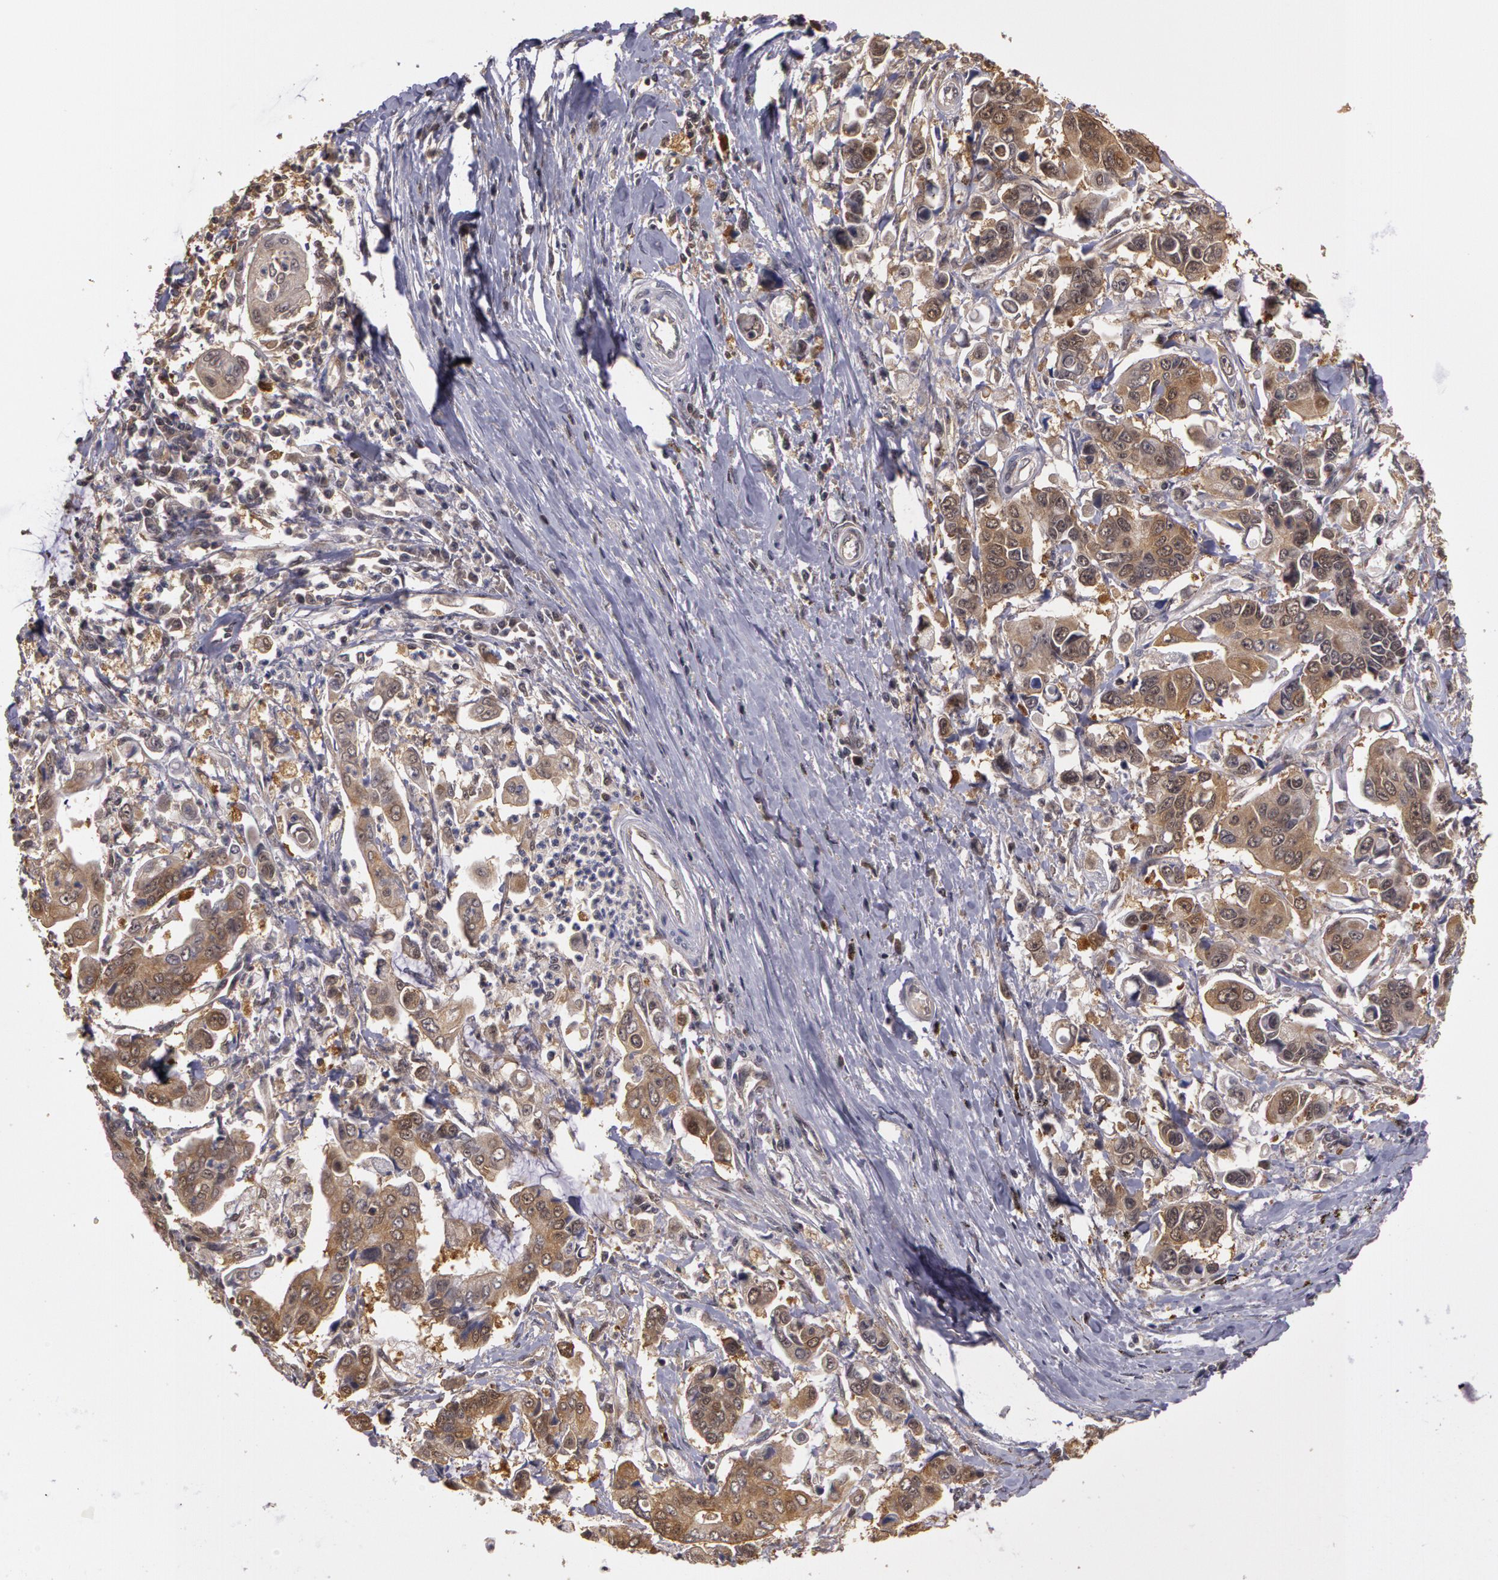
{"staining": {"intensity": "weak", "quantity": "25%-75%", "location": "cytoplasmic/membranous"}, "tissue": "stomach cancer", "cell_type": "Tumor cells", "image_type": "cancer", "snomed": [{"axis": "morphology", "description": "Adenocarcinoma, NOS"}, {"axis": "topography", "description": "Stomach, upper"}], "caption": "Adenocarcinoma (stomach) stained with DAB (3,3'-diaminobenzidine) IHC demonstrates low levels of weak cytoplasmic/membranous positivity in about 25%-75% of tumor cells. (Brightfield microscopy of DAB IHC at high magnification).", "gene": "AHSA1", "patient": {"sex": "male", "age": 80}}